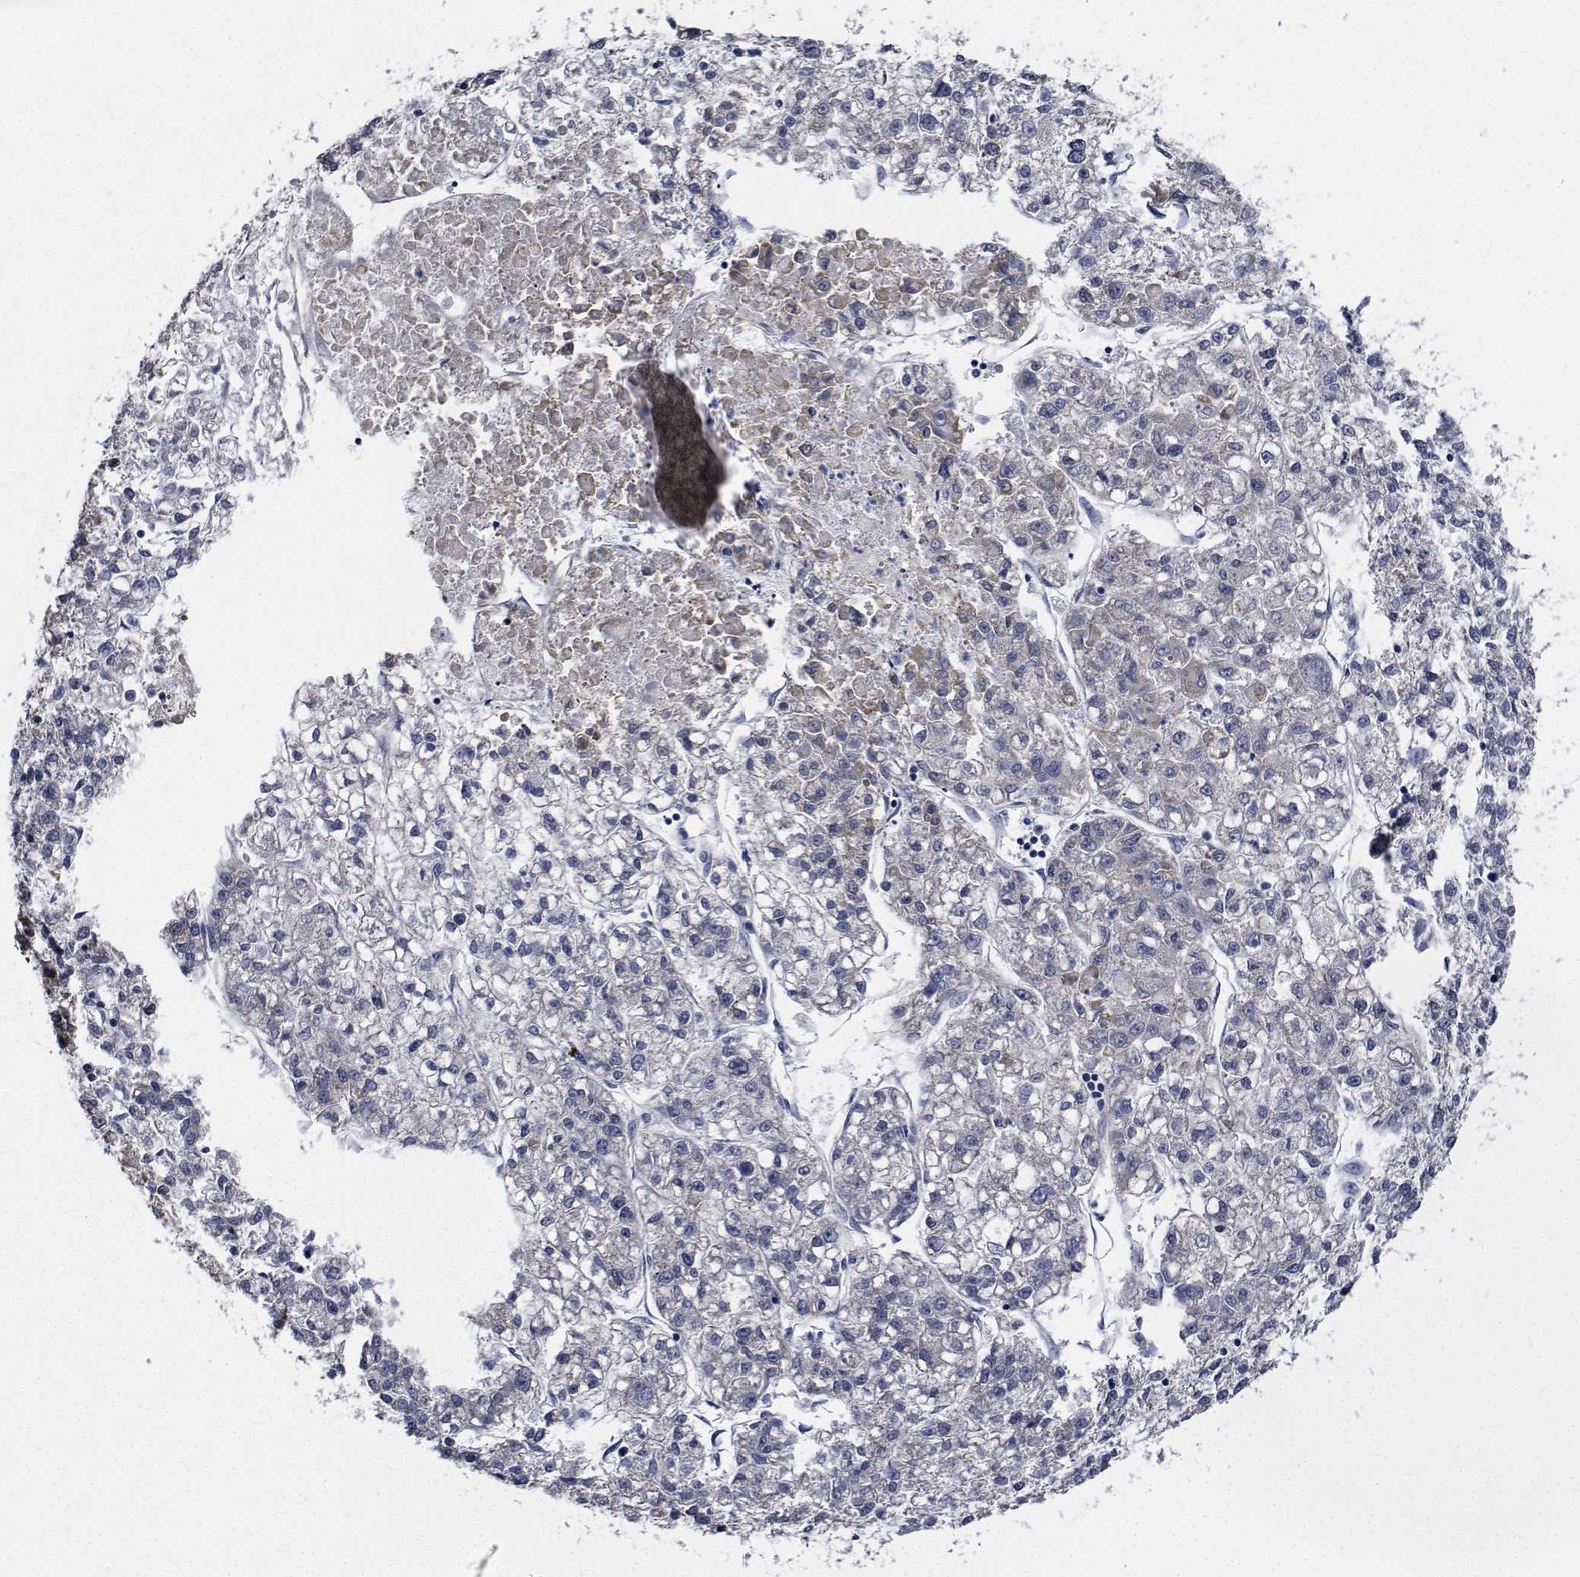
{"staining": {"intensity": "negative", "quantity": "none", "location": "none"}, "tissue": "liver cancer", "cell_type": "Tumor cells", "image_type": "cancer", "snomed": [{"axis": "morphology", "description": "Carcinoma, Hepatocellular, NOS"}, {"axis": "topography", "description": "Liver"}], "caption": "This photomicrograph is of liver hepatocellular carcinoma stained with IHC to label a protein in brown with the nuclei are counter-stained blue. There is no positivity in tumor cells.", "gene": "TTBK1", "patient": {"sex": "male", "age": 56}}